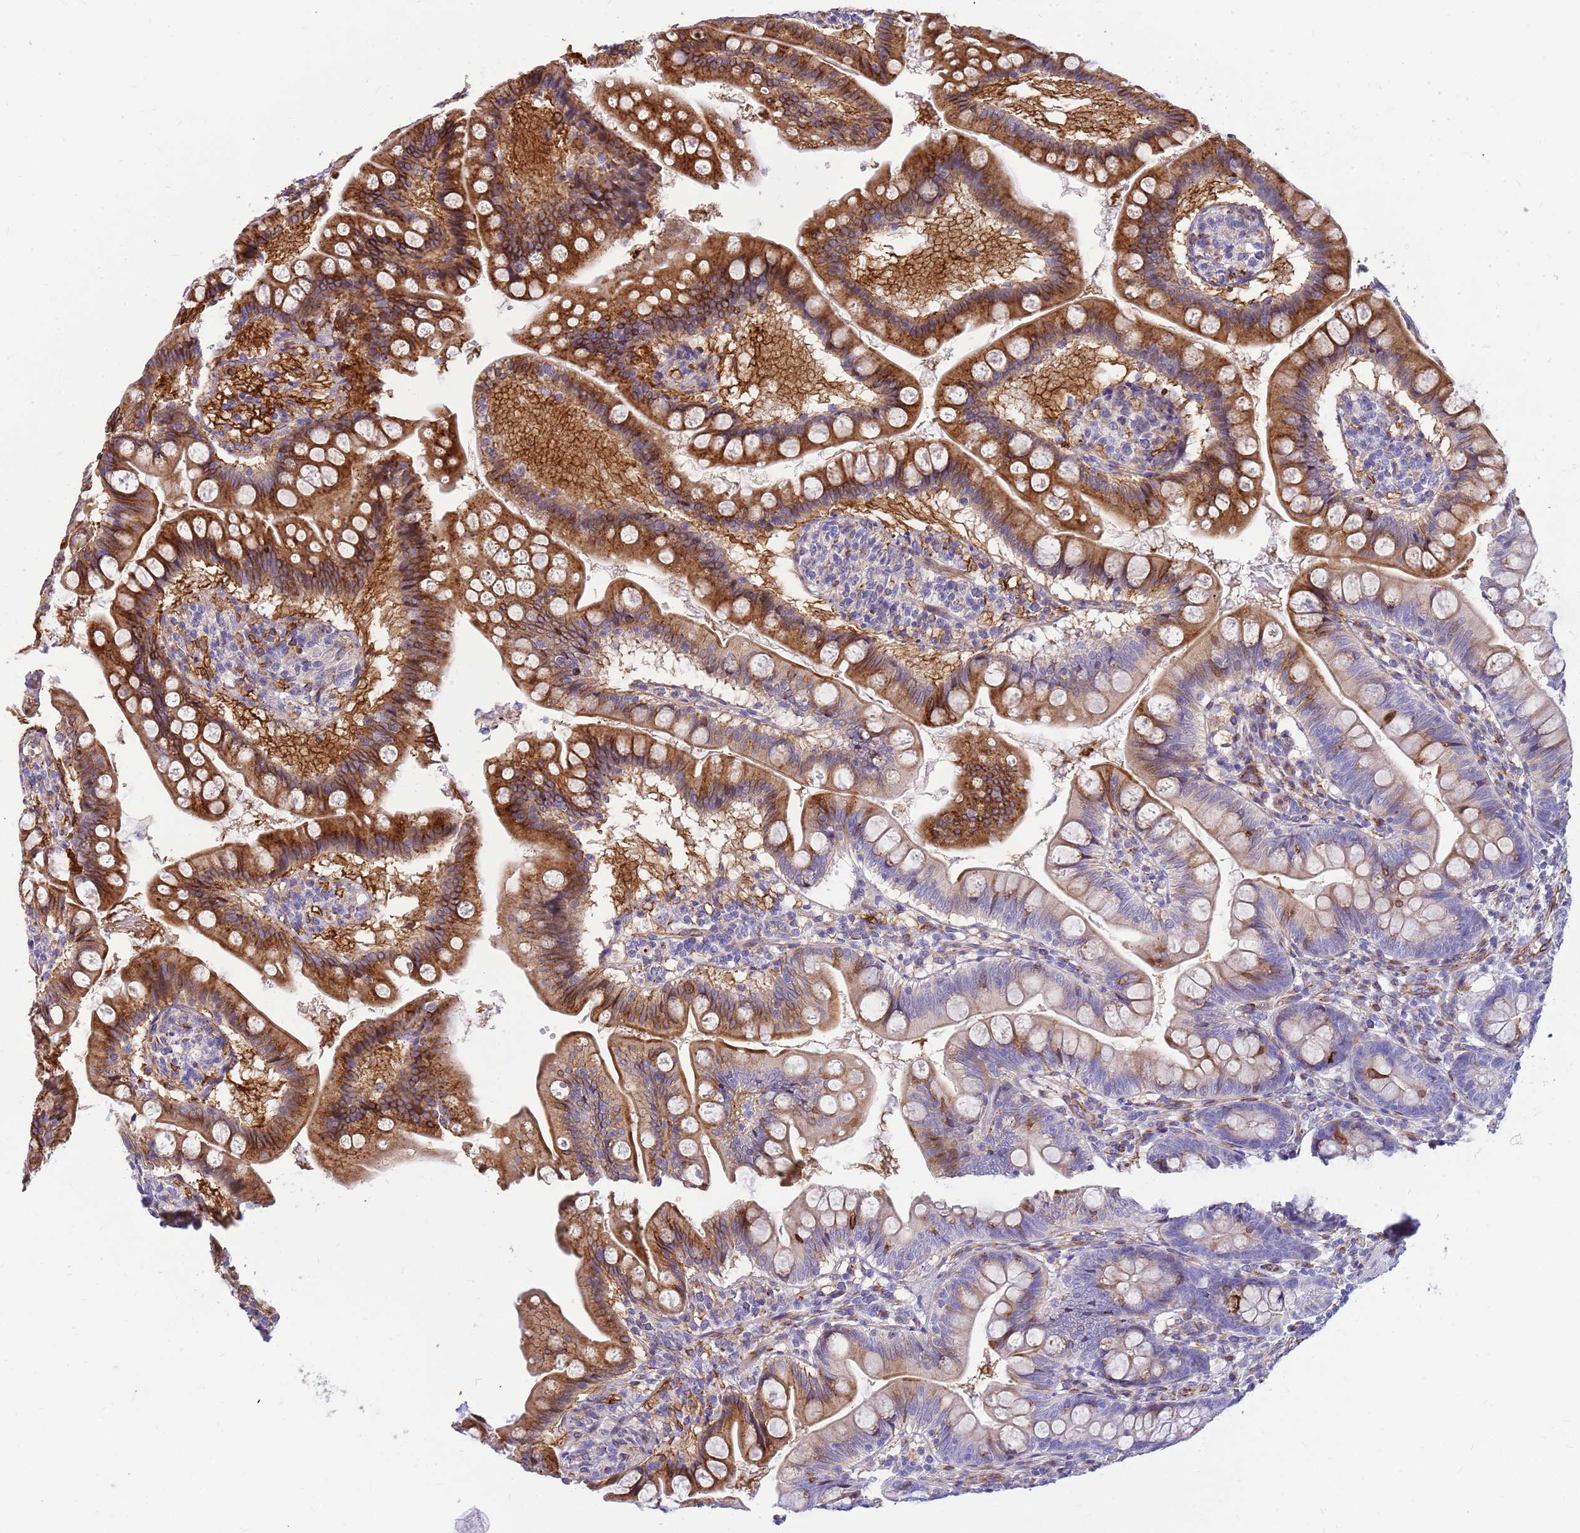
{"staining": {"intensity": "moderate", "quantity": "25%-75%", "location": "cytoplasmic/membranous"}, "tissue": "small intestine", "cell_type": "Glandular cells", "image_type": "normal", "snomed": [{"axis": "morphology", "description": "Normal tissue, NOS"}, {"axis": "topography", "description": "Small intestine"}], "caption": "IHC staining of benign small intestine, which demonstrates medium levels of moderate cytoplasmic/membranous staining in approximately 25%-75% of glandular cells indicating moderate cytoplasmic/membranous protein staining. The staining was performed using DAB (3,3'-diaminobenzidine) (brown) for protein detection and nuclei were counterstained in hematoxylin (blue).", "gene": "ZDHHC1", "patient": {"sex": "male", "age": 7}}